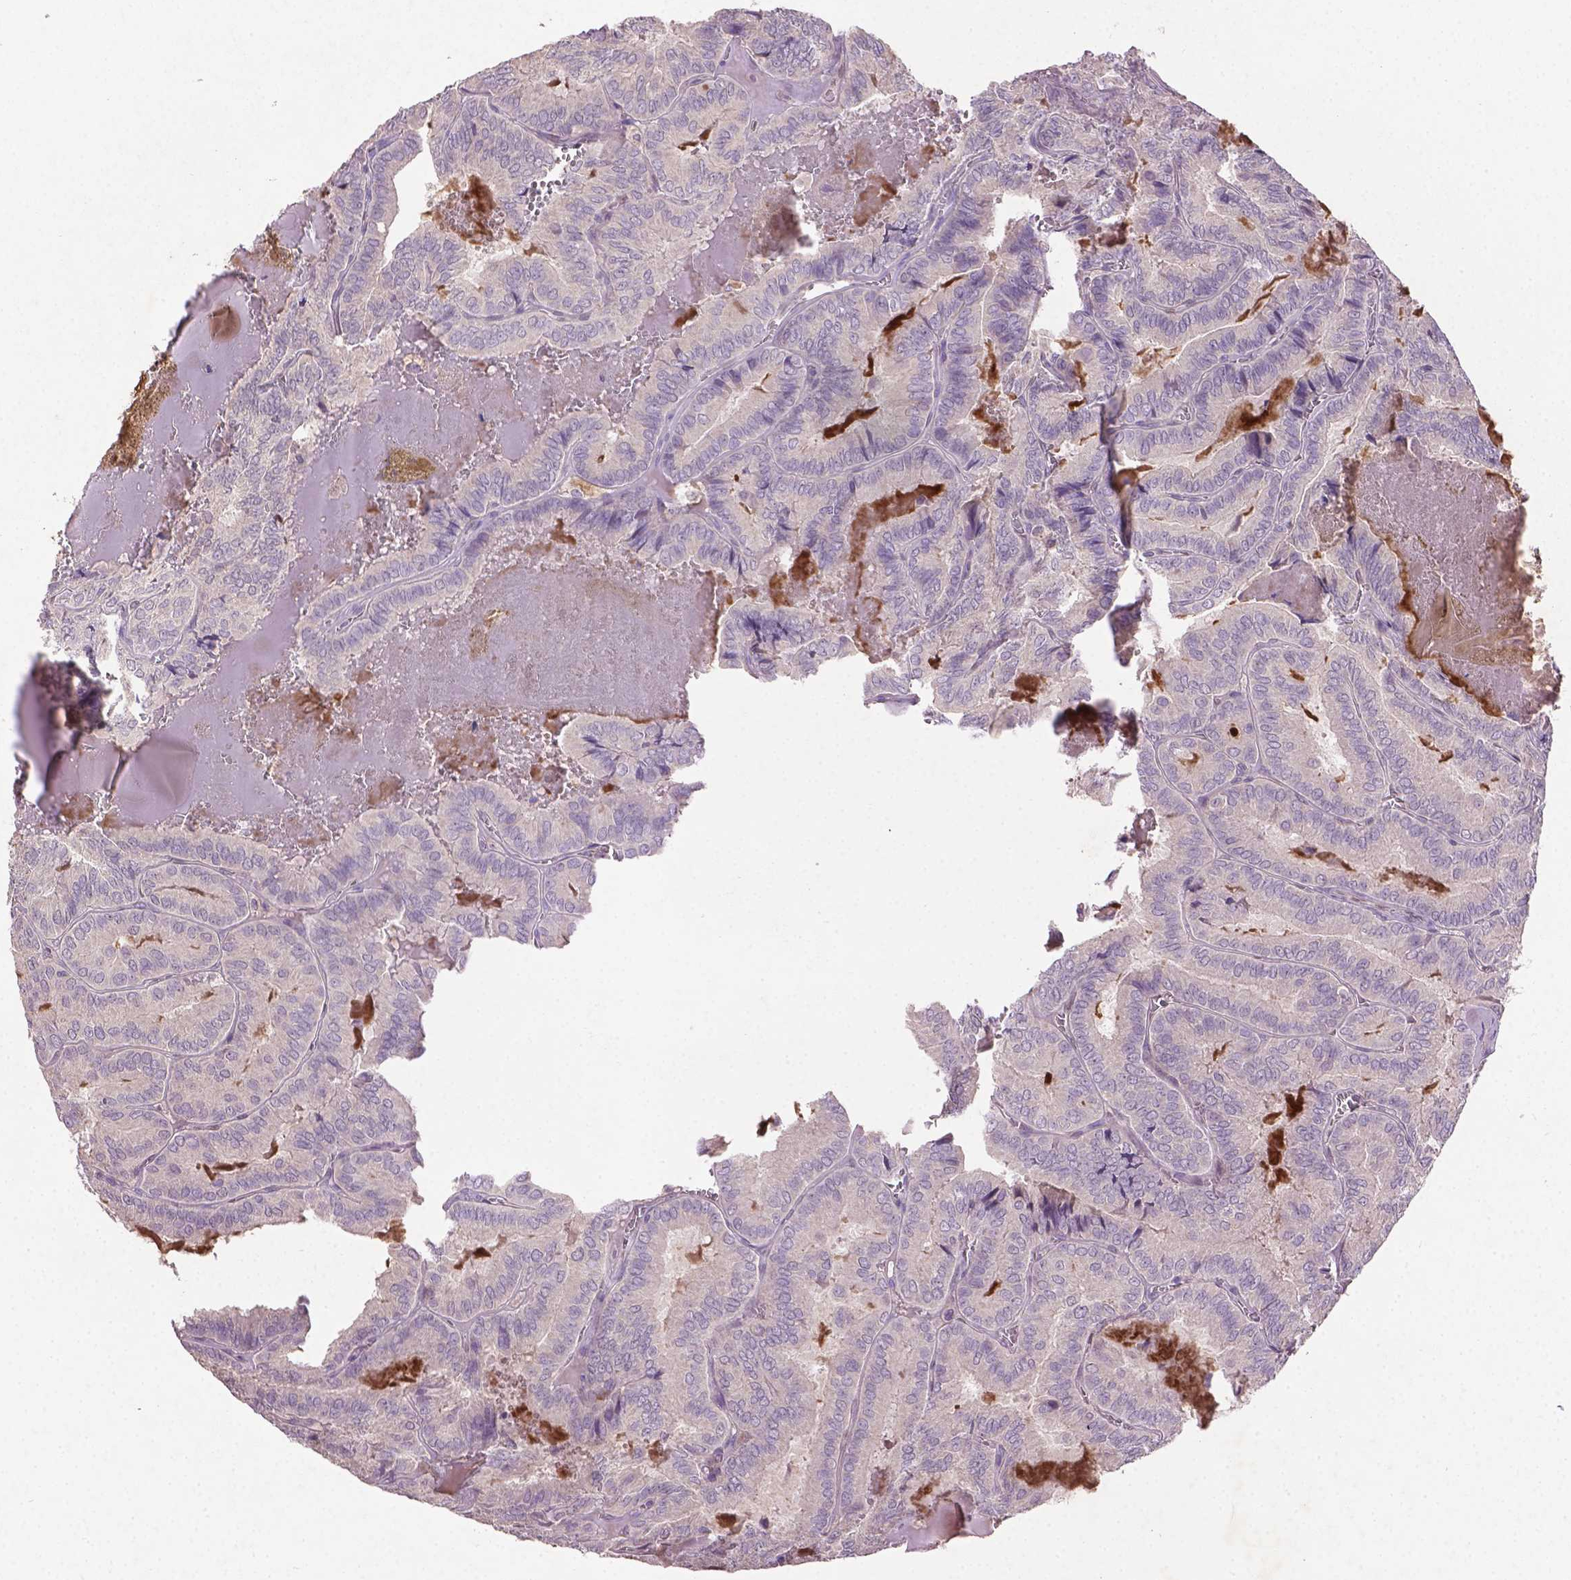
{"staining": {"intensity": "negative", "quantity": "none", "location": "none"}, "tissue": "thyroid cancer", "cell_type": "Tumor cells", "image_type": "cancer", "snomed": [{"axis": "morphology", "description": "Papillary adenocarcinoma, NOS"}, {"axis": "topography", "description": "Thyroid gland"}], "caption": "Protein analysis of thyroid cancer reveals no significant positivity in tumor cells.", "gene": "SOX17", "patient": {"sex": "female", "age": 75}}